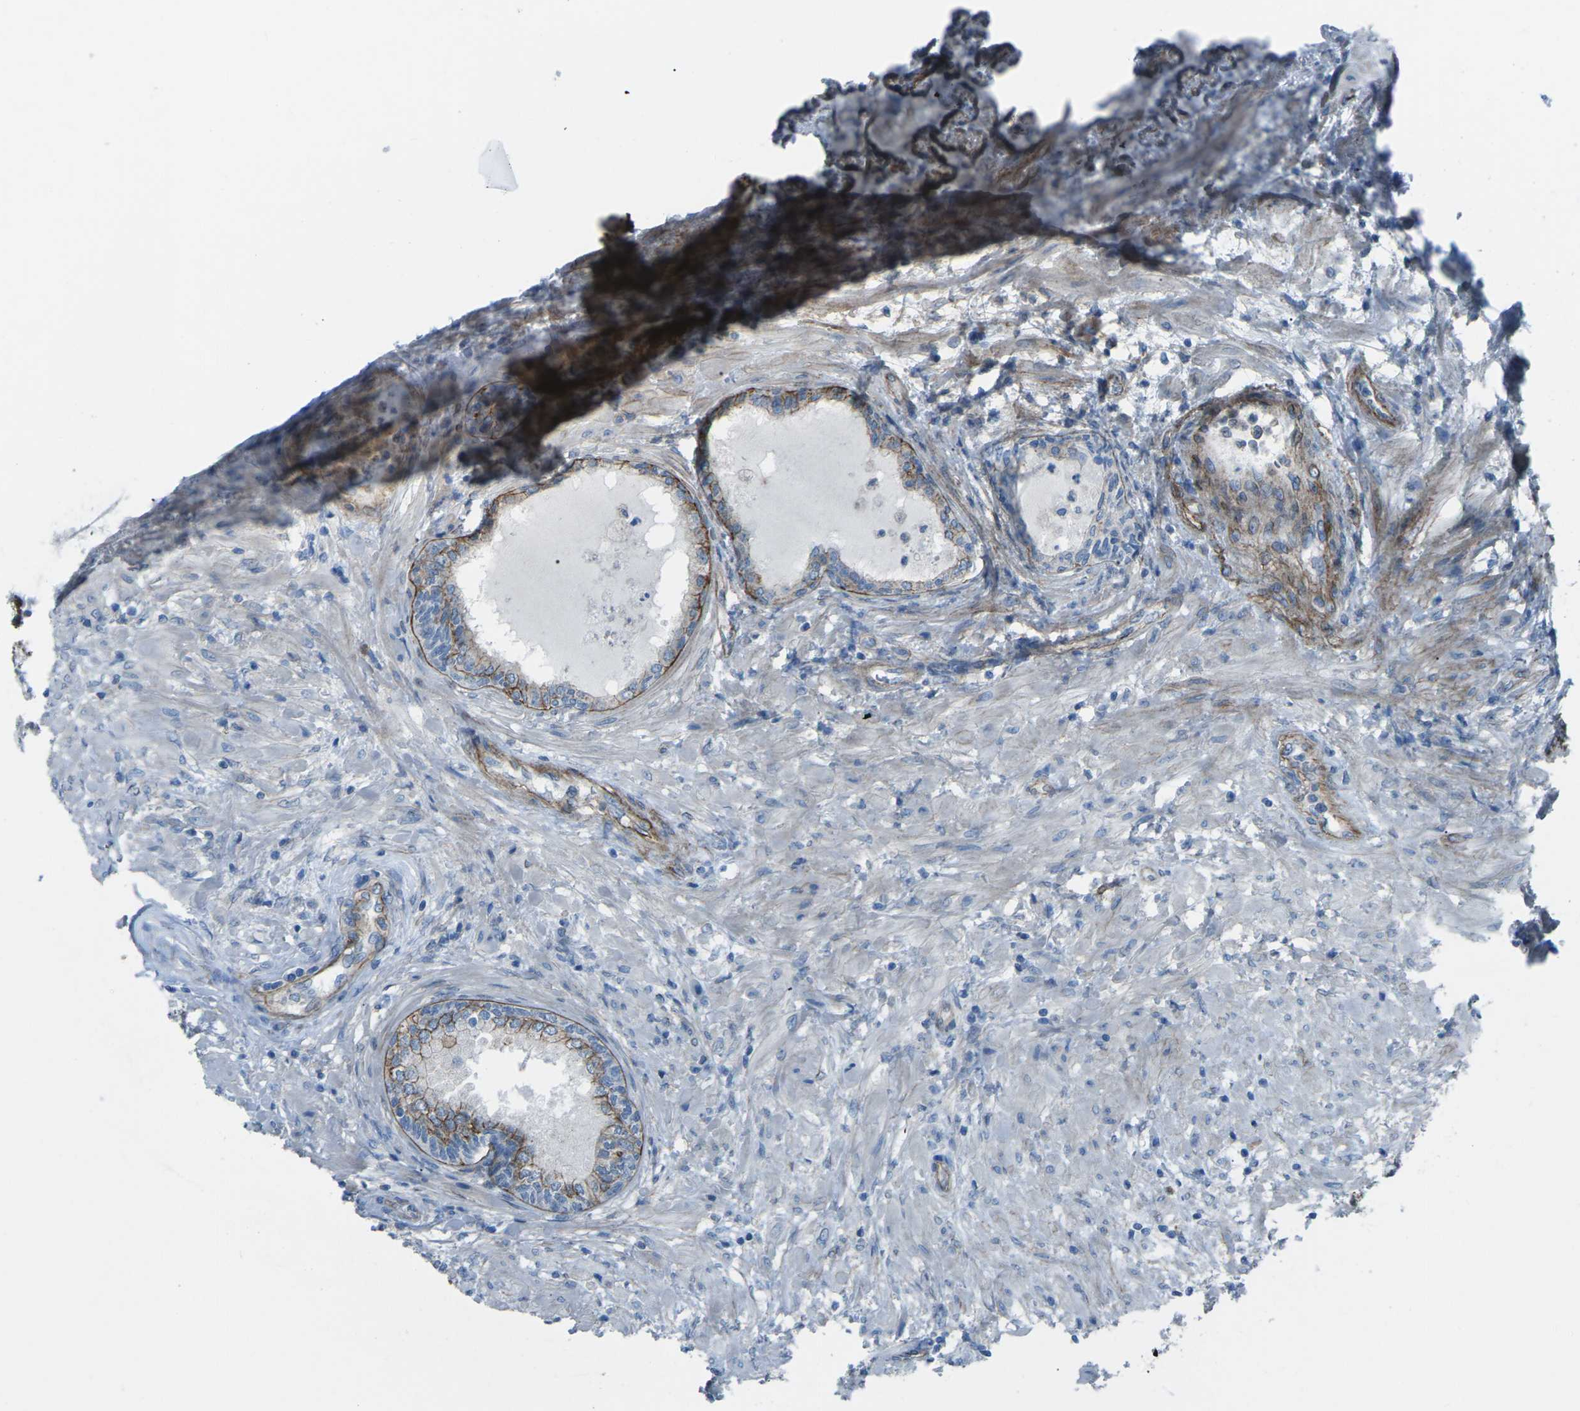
{"staining": {"intensity": "strong", "quantity": ">75%", "location": "cytoplasmic/membranous"}, "tissue": "prostate", "cell_type": "Glandular cells", "image_type": "normal", "snomed": [{"axis": "morphology", "description": "Normal tissue, NOS"}, {"axis": "topography", "description": "Prostate"}], "caption": "Glandular cells demonstrate strong cytoplasmic/membranous positivity in approximately >75% of cells in benign prostate. (Brightfield microscopy of DAB IHC at high magnification).", "gene": "UTRN", "patient": {"sex": "male", "age": 76}}